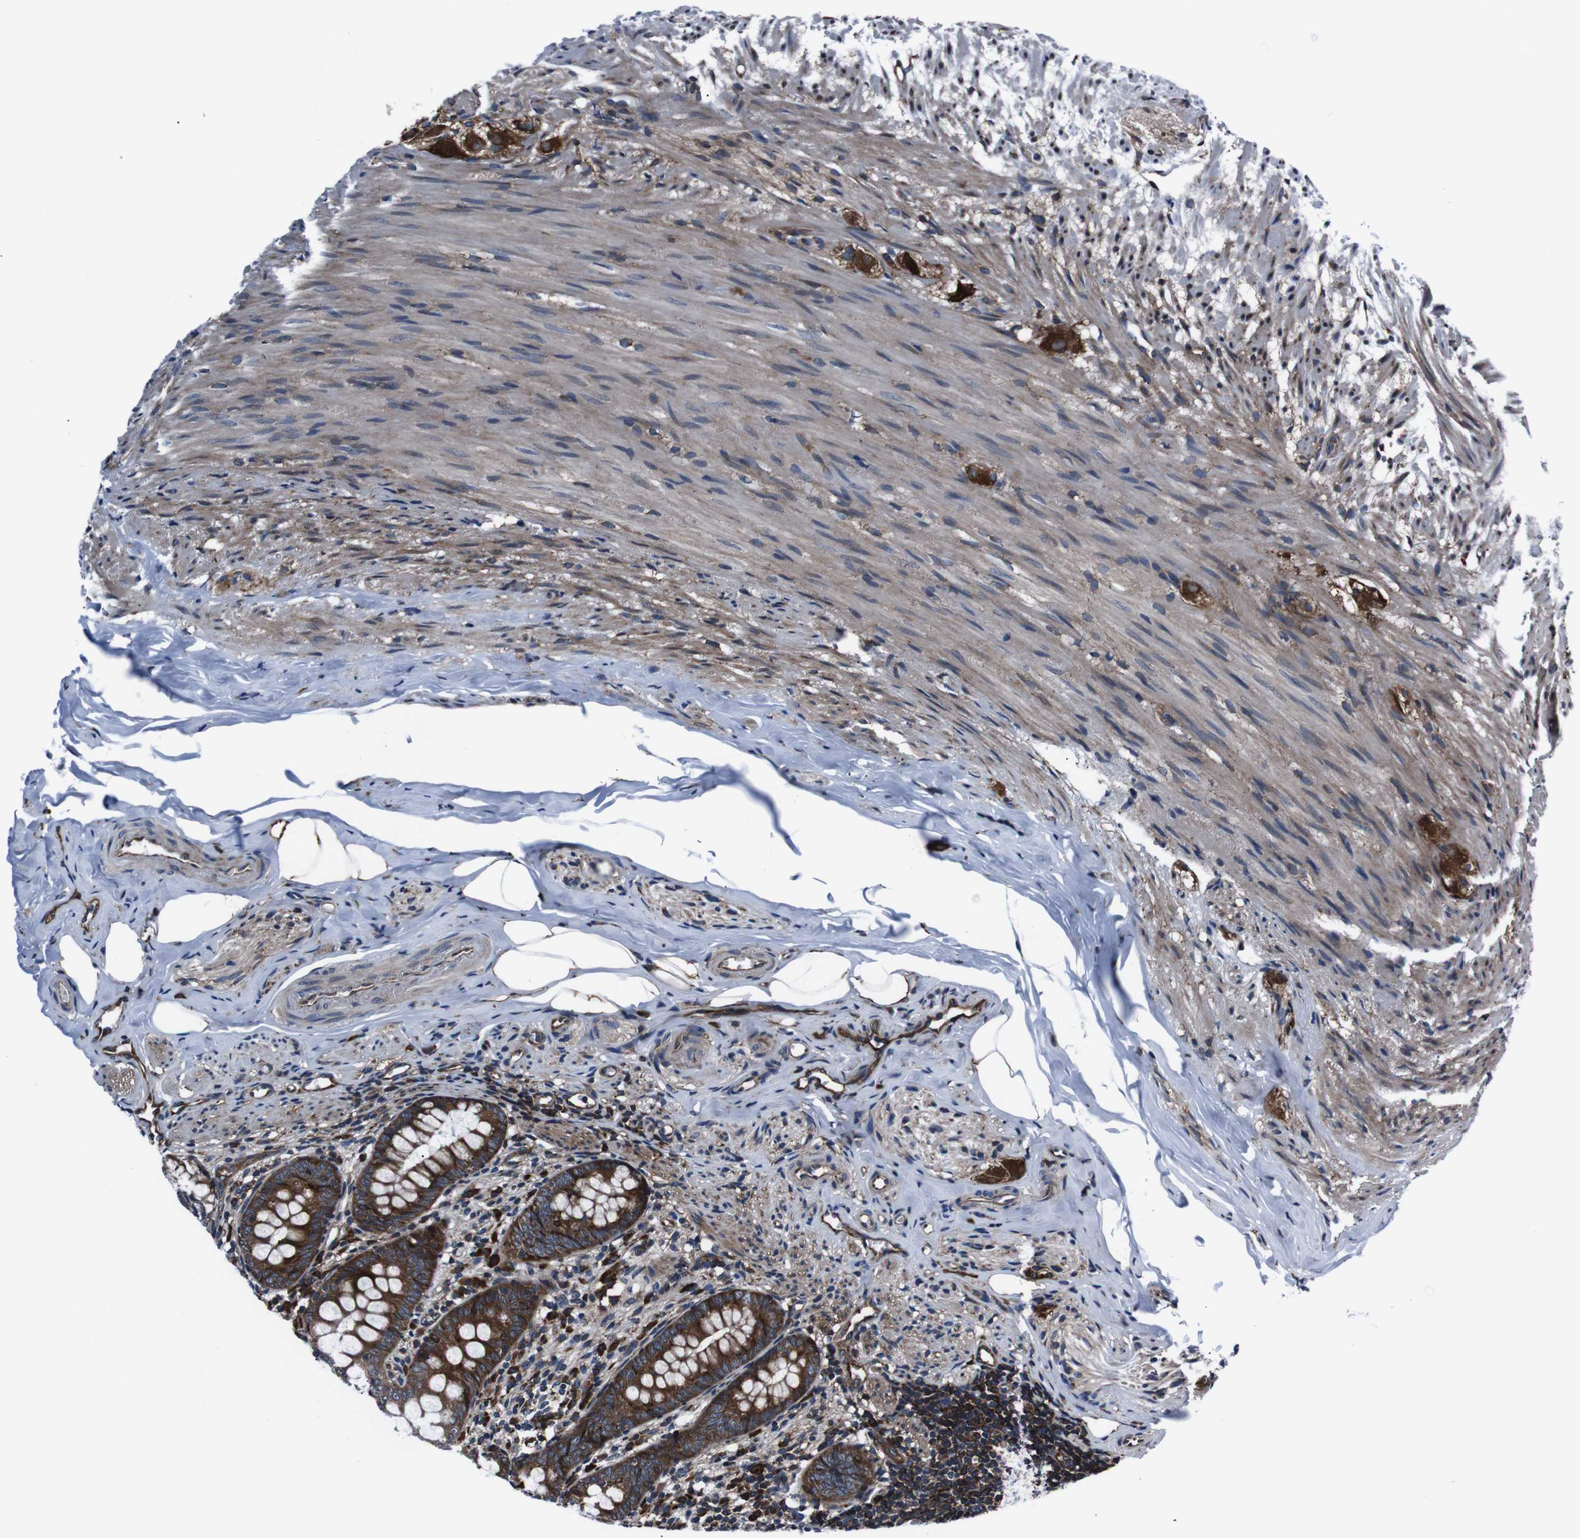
{"staining": {"intensity": "strong", "quantity": ">75%", "location": "cytoplasmic/membranous"}, "tissue": "appendix", "cell_type": "Glandular cells", "image_type": "normal", "snomed": [{"axis": "morphology", "description": "Normal tissue, NOS"}, {"axis": "topography", "description": "Appendix"}], "caption": "An image of human appendix stained for a protein exhibits strong cytoplasmic/membranous brown staining in glandular cells.", "gene": "EIF4A2", "patient": {"sex": "female", "age": 77}}